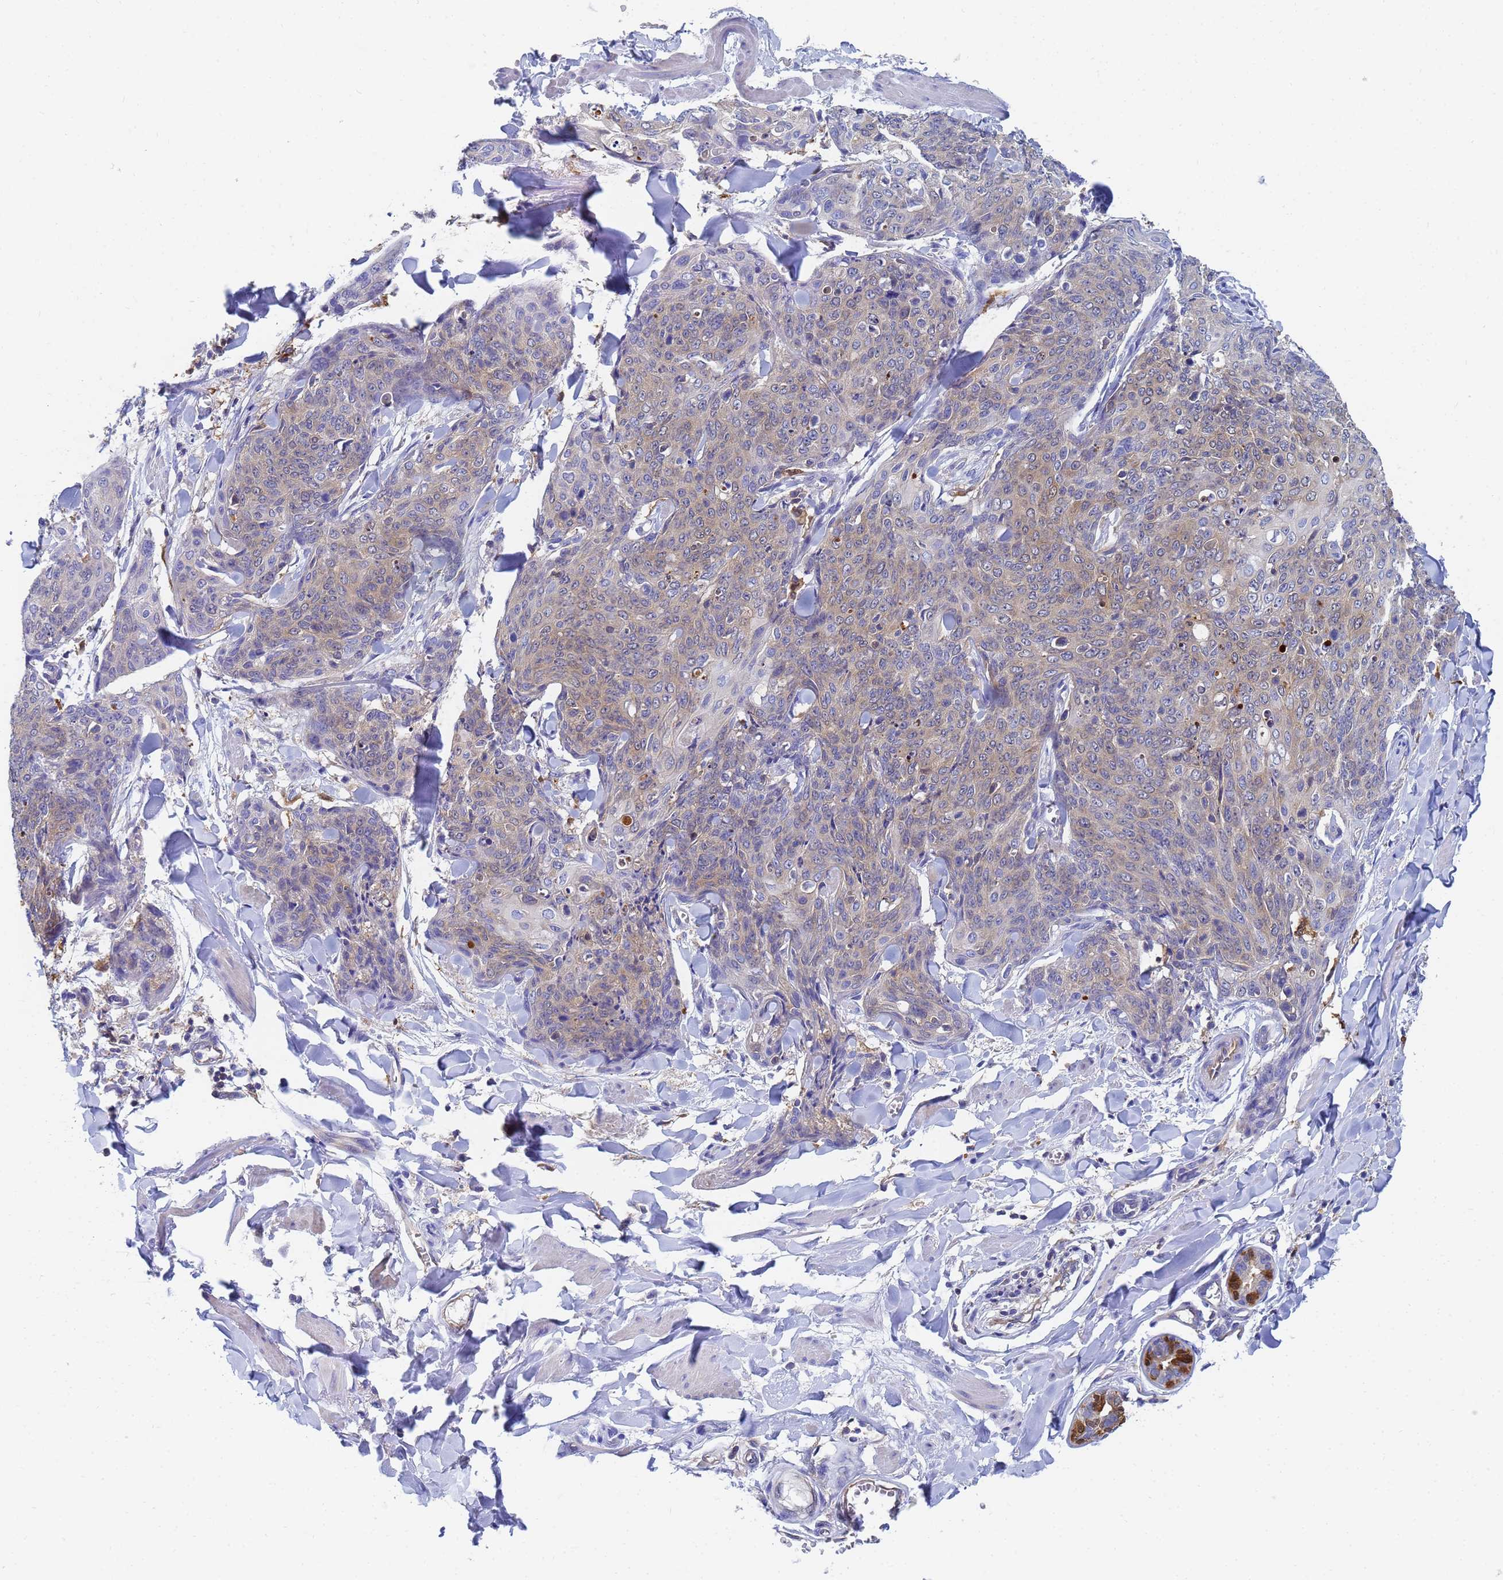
{"staining": {"intensity": "weak", "quantity": "25%-75%", "location": "cytoplasmic/membranous"}, "tissue": "skin cancer", "cell_type": "Tumor cells", "image_type": "cancer", "snomed": [{"axis": "morphology", "description": "Squamous cell carcinoma, NOS"}, {"axis": "topography", "description": "Skin"}, {"axis": "topography", "description": "Vulva"}], "caption": "Approximately 25%-75% of tumor cells in skin cancer exhibit weak cytoplasmic/membranous protein staining as visualized by brown immunohistochemical staining.", "gene": "GCHFR", "patient": {"sex": "female", "age": 85}}